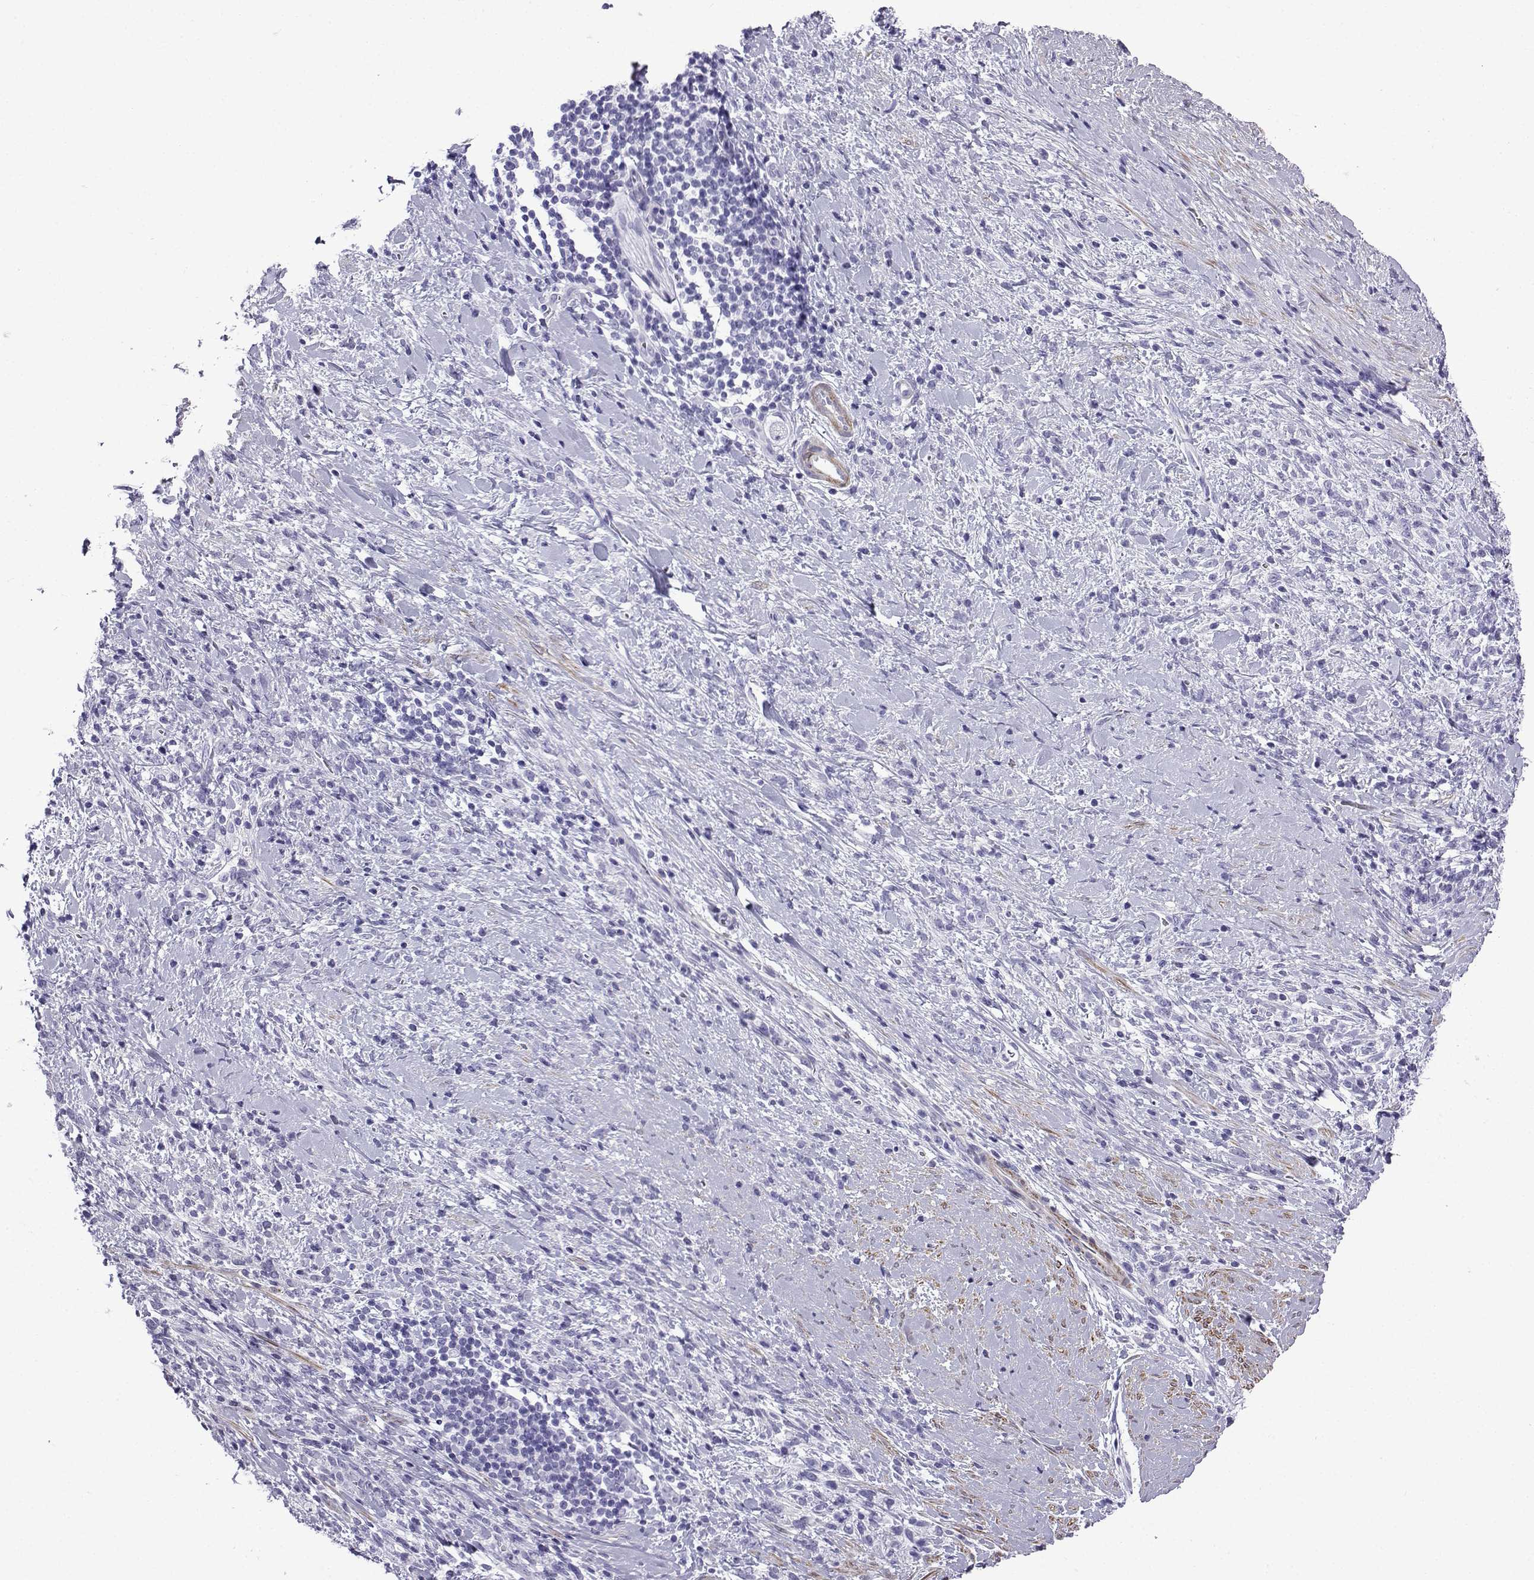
{"staining": {"intensity": "negative", "quantity": "none", "location": "none"}, "tissue": "stomach cancer", "cell_type": "Tumor cells", "image_type": "cancer", "snomed": [{"axis": "morphology", "description": "Adenocarcinoma, NOS"}, {"axis": "topography", "description": "Stomach"}], "caption": "Immunohistochemistry of human stomach cancer reveals no staining in tumor cells.", "gene": "KCNF1", "patient": {"sex": "female", "age": 57}}